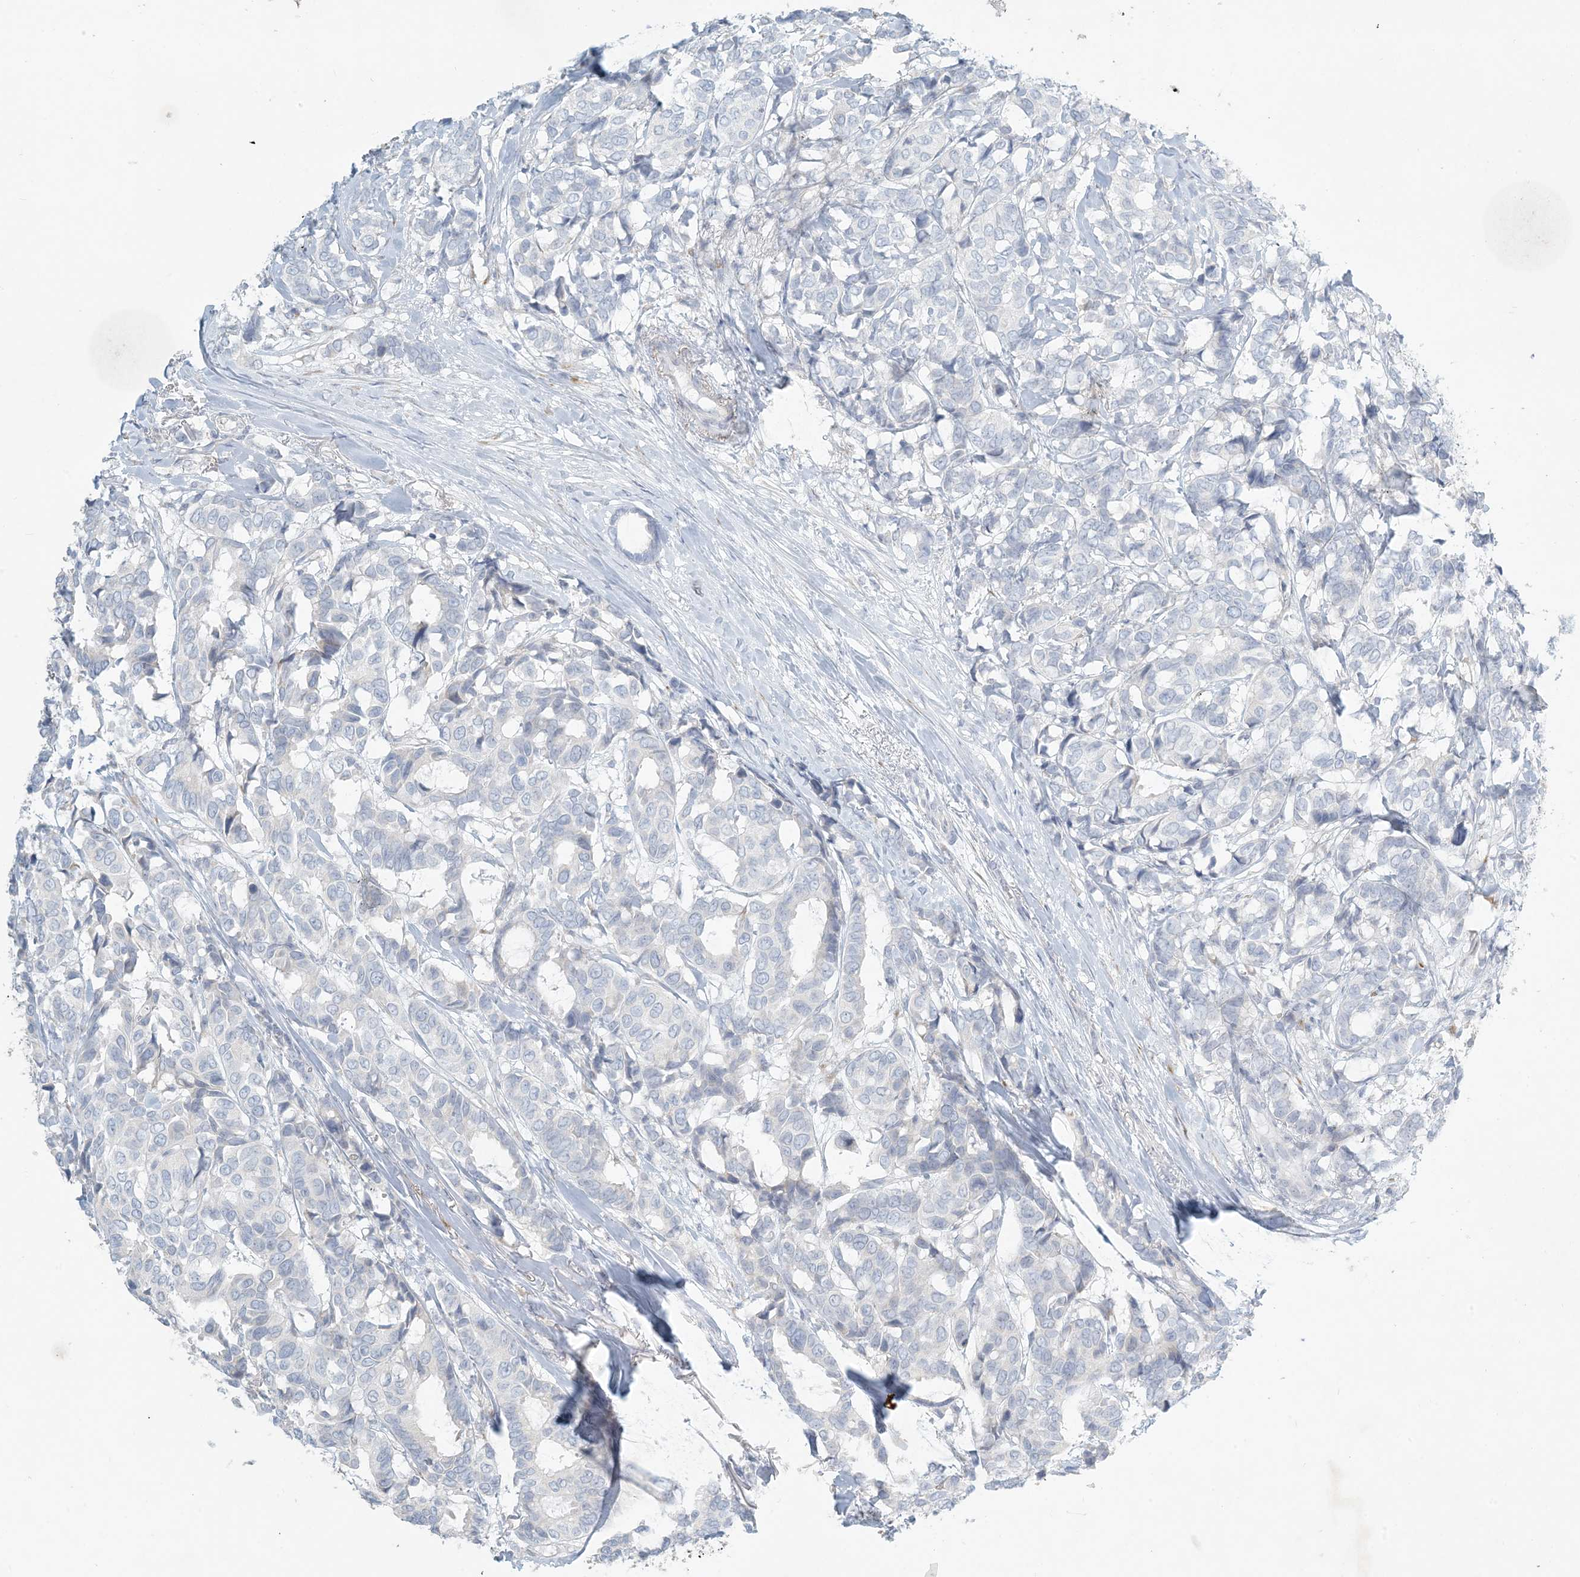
{"staining": {"intensity": "negative", "quantity": "none", "location": "none"}, "tissue": "breast cancer", "cell_type": "Tumor cells", "image_type": "cancer", "snomed": [{"axis": "morphology", "description": "Duct carcinoma"}, {"axis": "topography", "description": "Breast"}], "caption": "Micrograph shows no protein staining in tumor cells of breast invasive ductal carcinoma tissue.", "gene": "ZNF385D", "patient": {"sex": "female", "age": 87}}